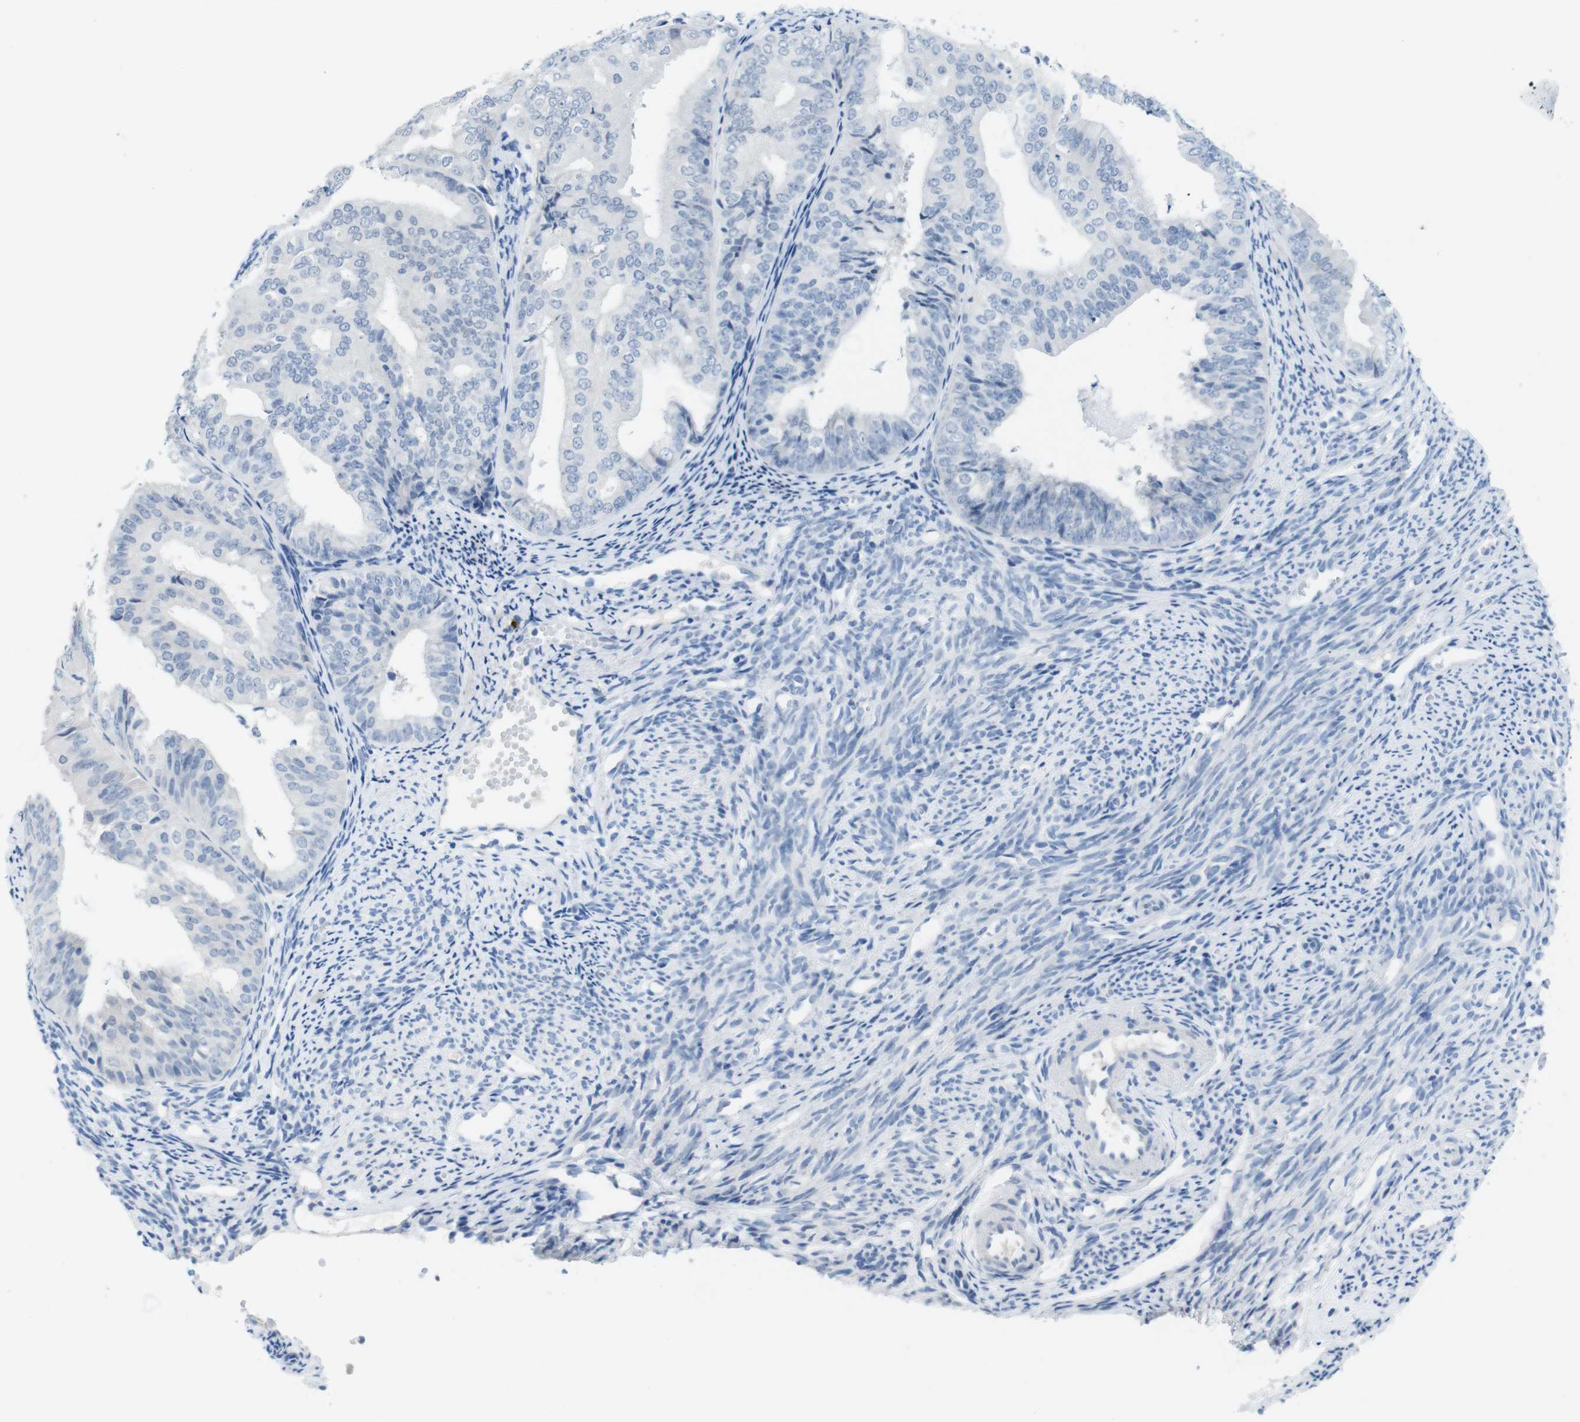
{"staining": {"intensity": "negative", "quantity": "none", "location": "none"}, "tissue": "endometrial cancer", "cell_type": "Tumor cells", "image_type": "cancer", "snomed": [{"axis": "morphology", "description": "Adenocarcinoma, NOS"}, {"axis": "topography", "description": "Endometrium"}], "caption": "This is an IHC image of endometrial cancer. There is no positivity in tumor cells.", "gene": "OPN1SW", "patient": {"sex": "female", "age": 63}}